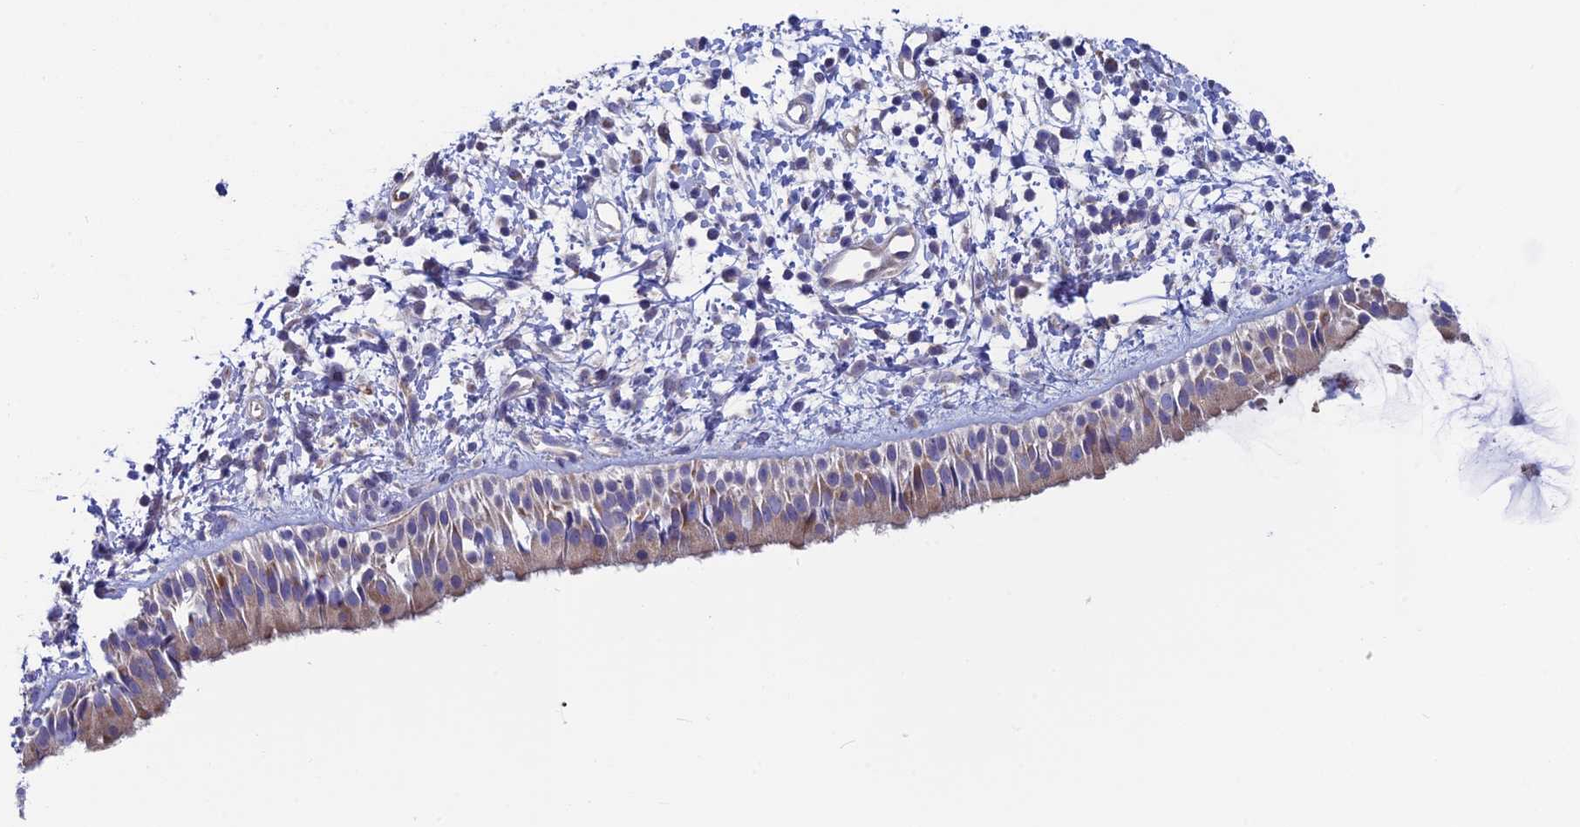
{"staining": {"intensity": "moderate", "quantity": "25%-75%", "location": "cytoplasmic/membranous"}, "tissue": "nasopharynx", "cell_type": "Respiratory epithelial cells", "image_type": "normal", "snomed": [{"axis": "morphology", "description": "Normal tissue, NOS"}, {"axis": "topography", "description": "Nasopharynx"}], "caption": "This micrograph reveals benign nasopharynx stained with immunohistochemistry to label a protein in brown. The cytoplasmic/membranous of respiratory epithelial cells show moderate positivity for the protein. Nuclei are counter-stained blue.", "gene": "BLTP2", "patient": {"sex": "male", "age": 22}}